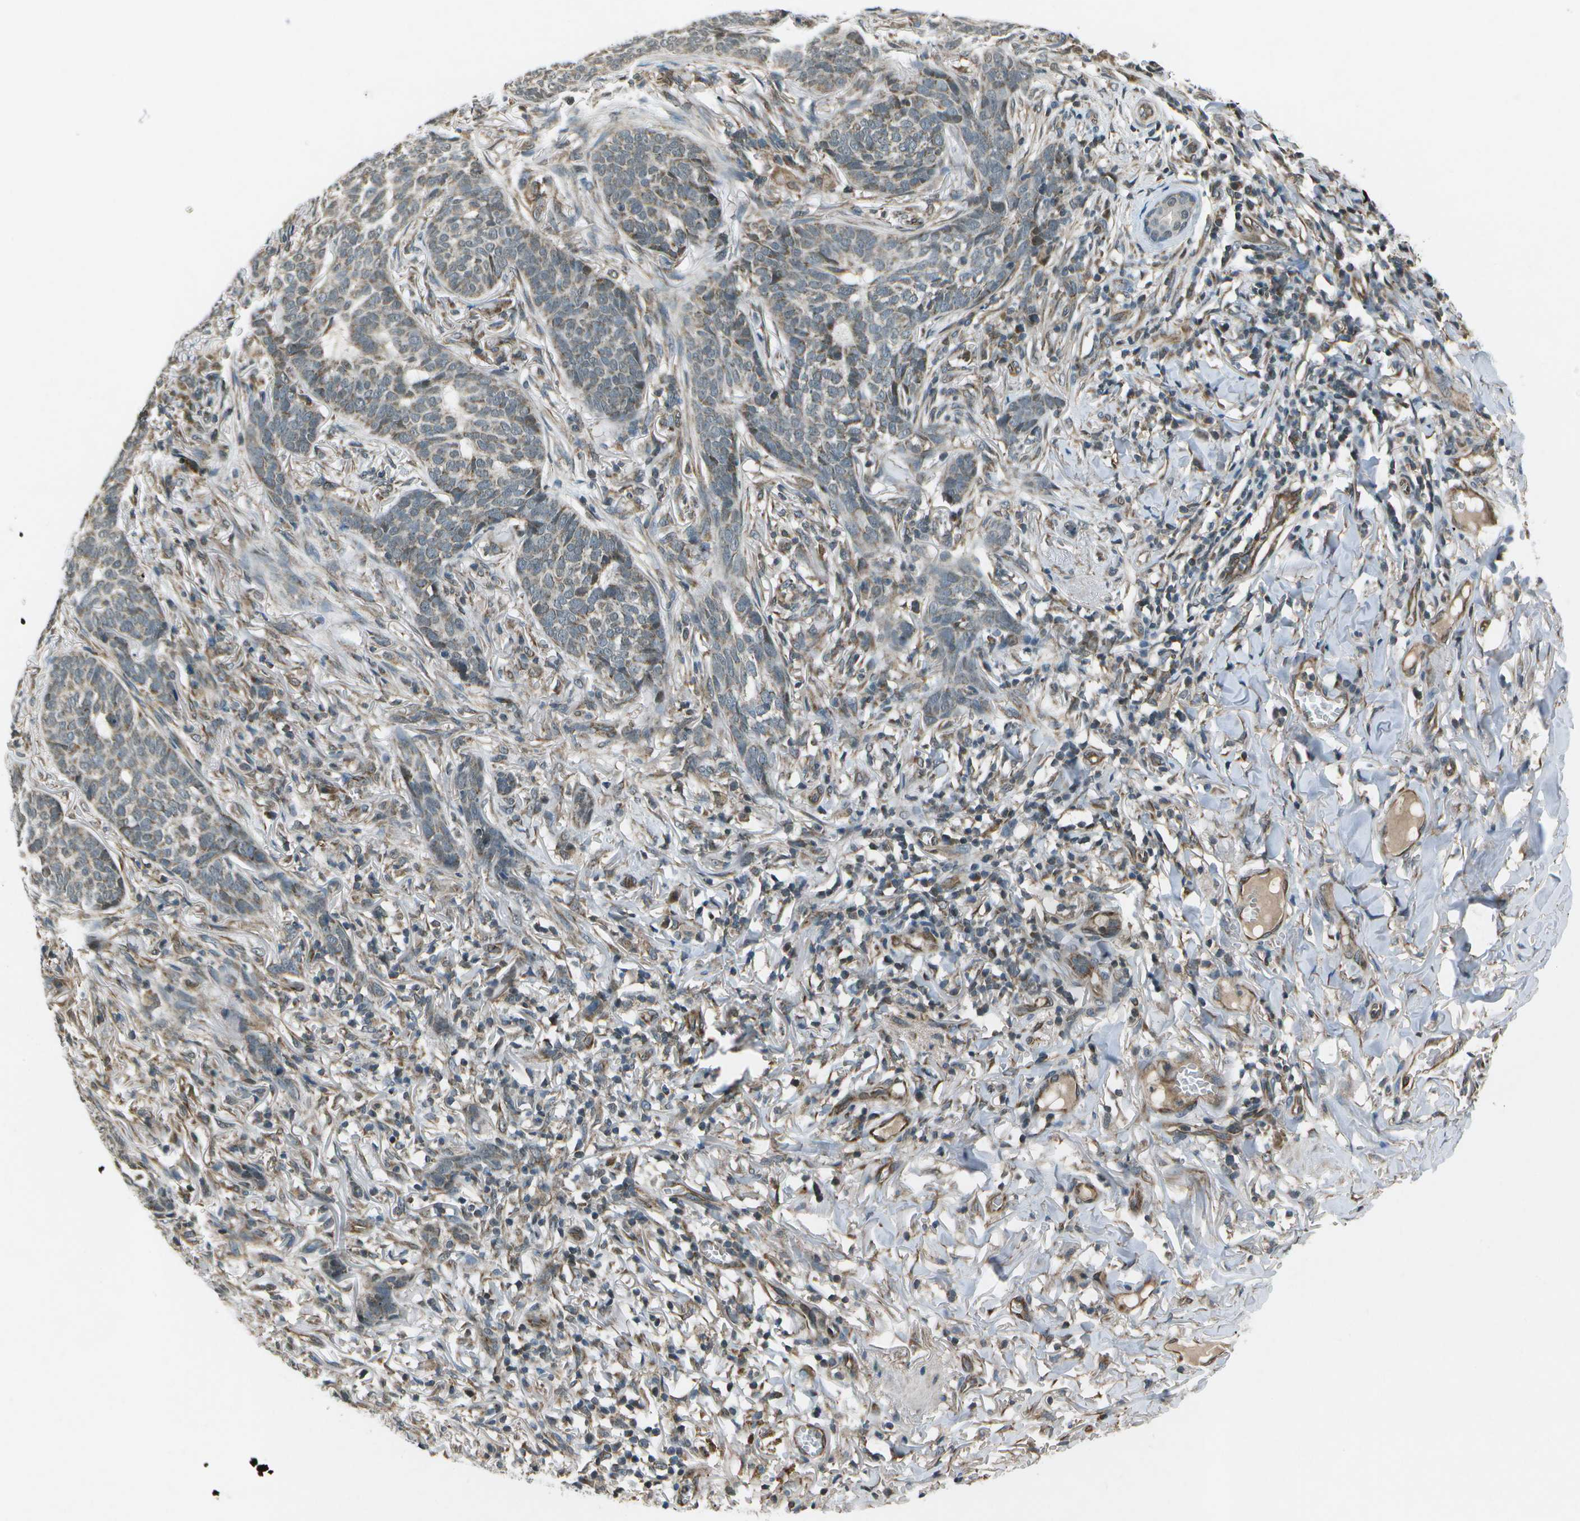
{"staining": {"intensity": "weak", "quantity": "<25%", "location": "cytoplasmic/membranous"}, "tissue": "skin cancer", "cell_type": "Tumor cells", "image_type": "cancer", "snomed": [{"axis": "morphology", "description": "Basal cell carcinoma"}, {"axis": "topography", "description": "Skin"}], "caption": "The photomicrograph reveals no staining of tumor cells in basal cell carcinoma (skin).", "gene": "EIF2AK1", "patient": {"sex": "male", "age": 85}}